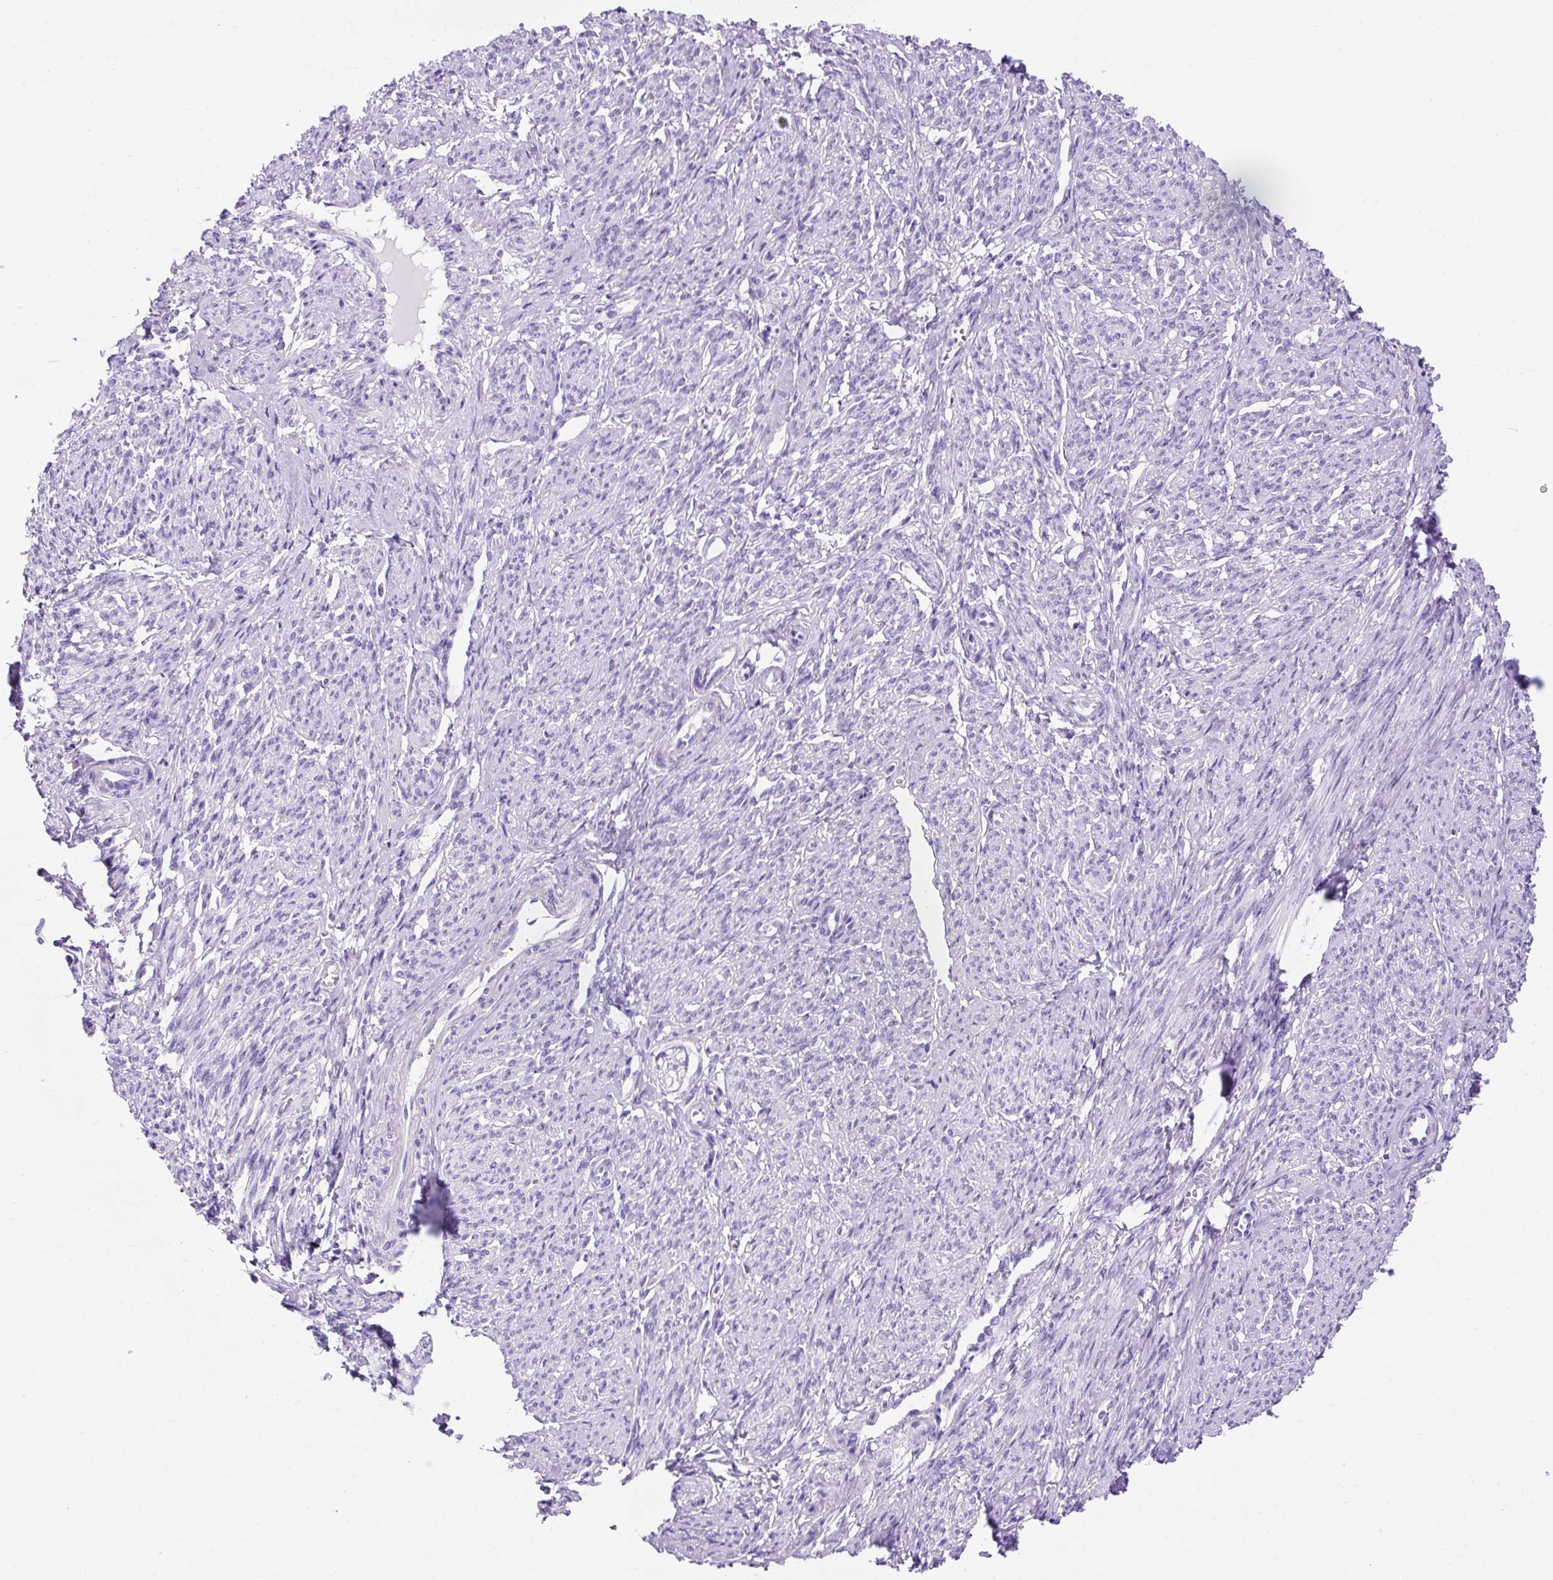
{"staining": {"intensity": "negative", "quantity": "none", "location": "none"}, "tissue": "smooth muscle", "cell_type": "Smooth muscle cells", "image_type": "normal", "snomed": [{"axis": "morphology", "description": "Normal tissue, NOS"}, {"axis": "topography", "description": "Smooth muscle"}], "caption": "Normal smooth muscle was stained to show a protein in brown. There is no significant expression in smooth muscle cells. (DAB (3,3'-diaminobenzidine) immunohistochemistry, high magnification).", "gene": "KRT12", "patient": {"sex": "female", "age": 65}}